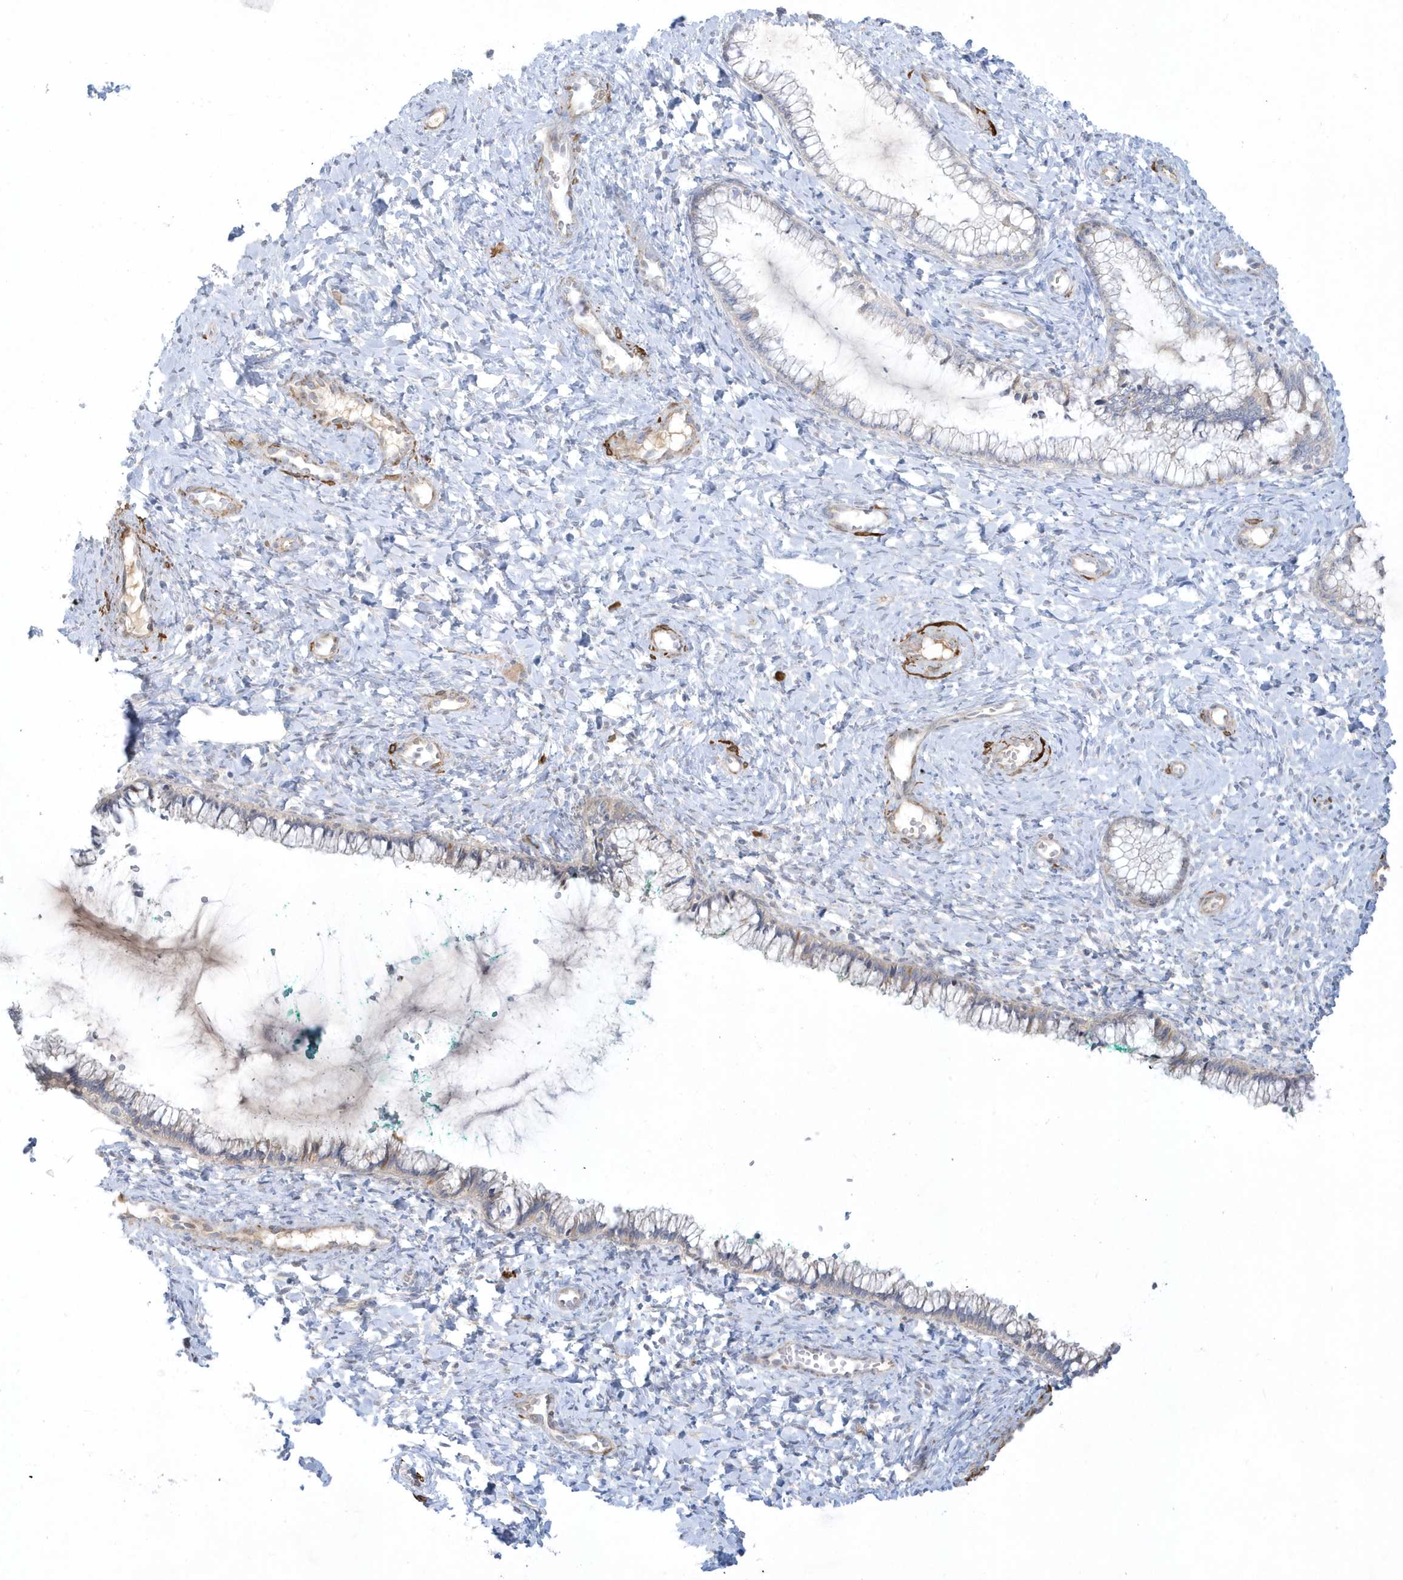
{"staining": {"intensity": "negative", "quantity": "none", "location": "none"}, "tissue": "cervix", "cell_type": "Glandular cells", "image_type": "normal", "snomed": [{"axis": "morphology", "description": "Normal tissue, NOS"}, {"axis": "morphology", "description": "Adenocarcinoma, NOS"}, {"axis": "topography", "description": "Cervix"}], "caption": "Cervix stained for a protein using immunohistochemistry reveals no expression glandular cells.", "gene": "THADA", "patient": {"sex": "female", "age": 29}}